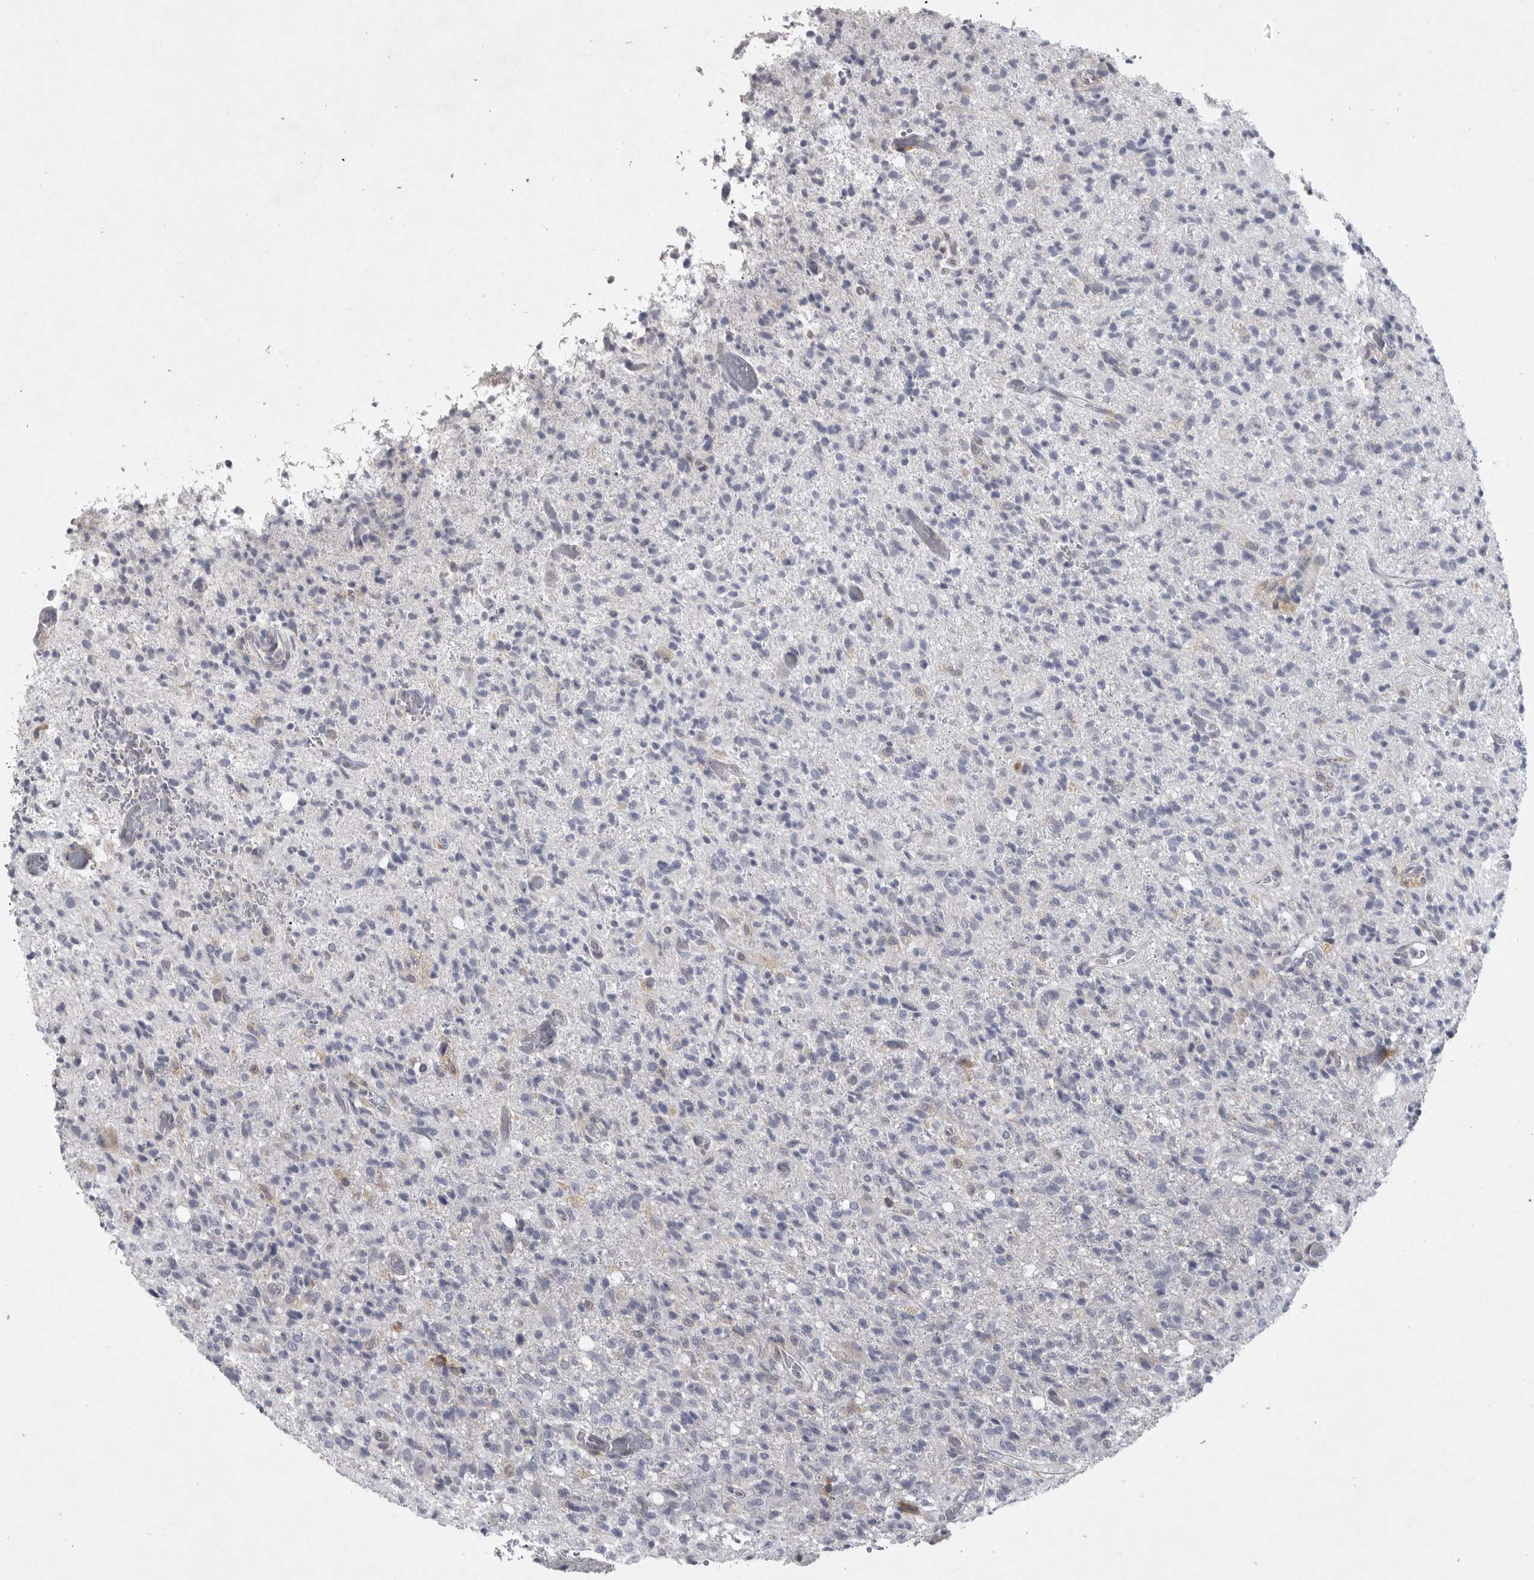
{"staining": {"intensity": "negative", "quantity": "none", "location": "none"}, "tissue": "glioma", "cell_type": "Tumor cells", "image_type": "cancer", "snomed": [{"axis": "morphology", "description": "Glioma, malignant, High grade"}, {"axis": "topography", "description": "Brain"}], "caption": "Immunohistochemistry of malignant high-grade glioma demonstrates no staining in tumor cells.", "gene": "MINPP1", "patient": {"sex": "female", "age": 57}}